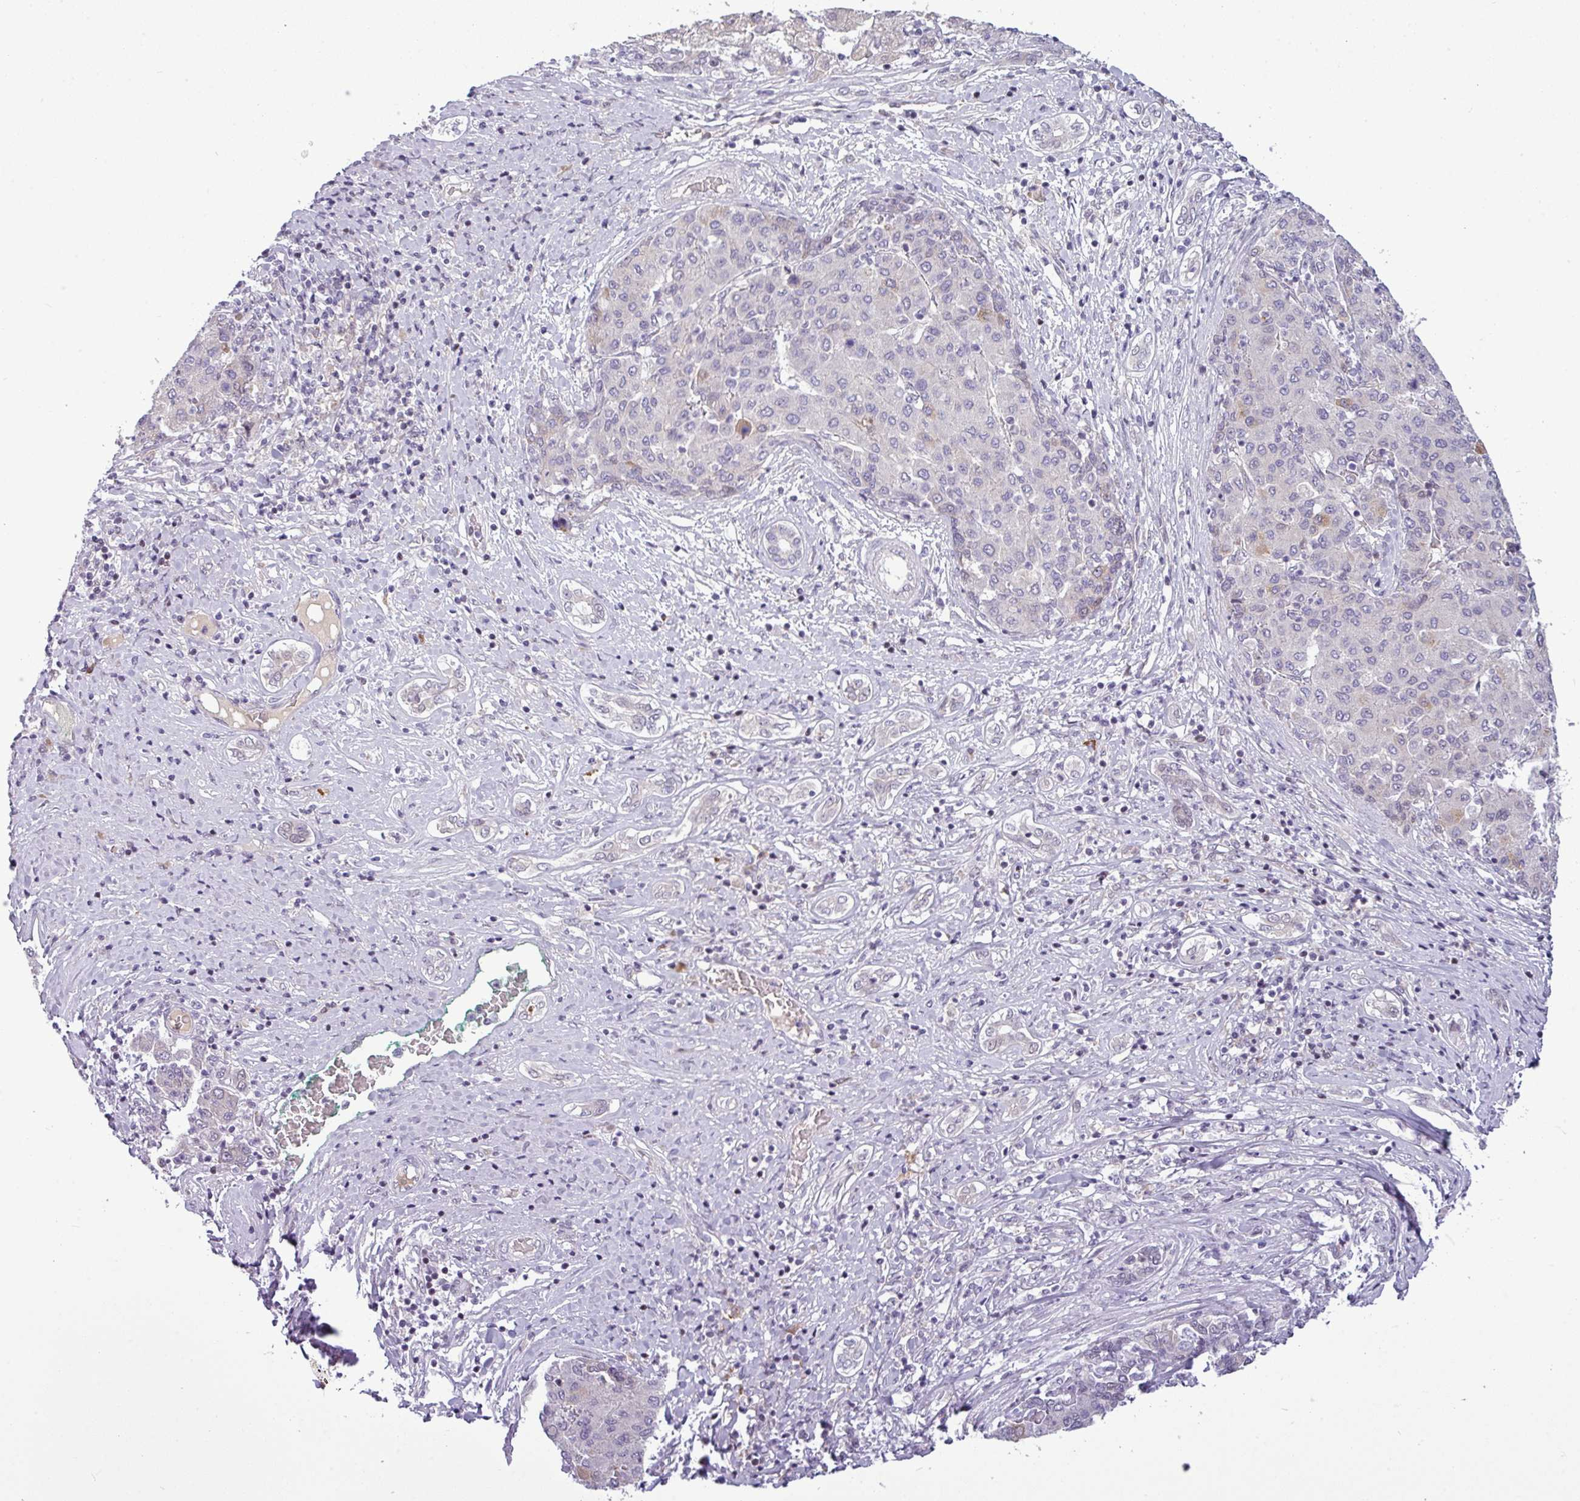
{"staining": {"intensity": "weak", "quantity": "<25%", "location": "cytoplasmic/membranous"}, "tissue": "liver cancer", "cell_type": "Tumor cells", "image_type": "cancer", "snomed": [{"axis": "morphology", "description": "Carcinoma, Hepatocellular, NOS"}, {"axis": "topography", "description": "Liver"}], "caption": "This is an immunohistochemistry photomicrograph of liver hepatocellular carcinoma. There is no expression in tumor cells.", "gene": "SLC66A2", "patient": {"sex": "male", "age": 65}}